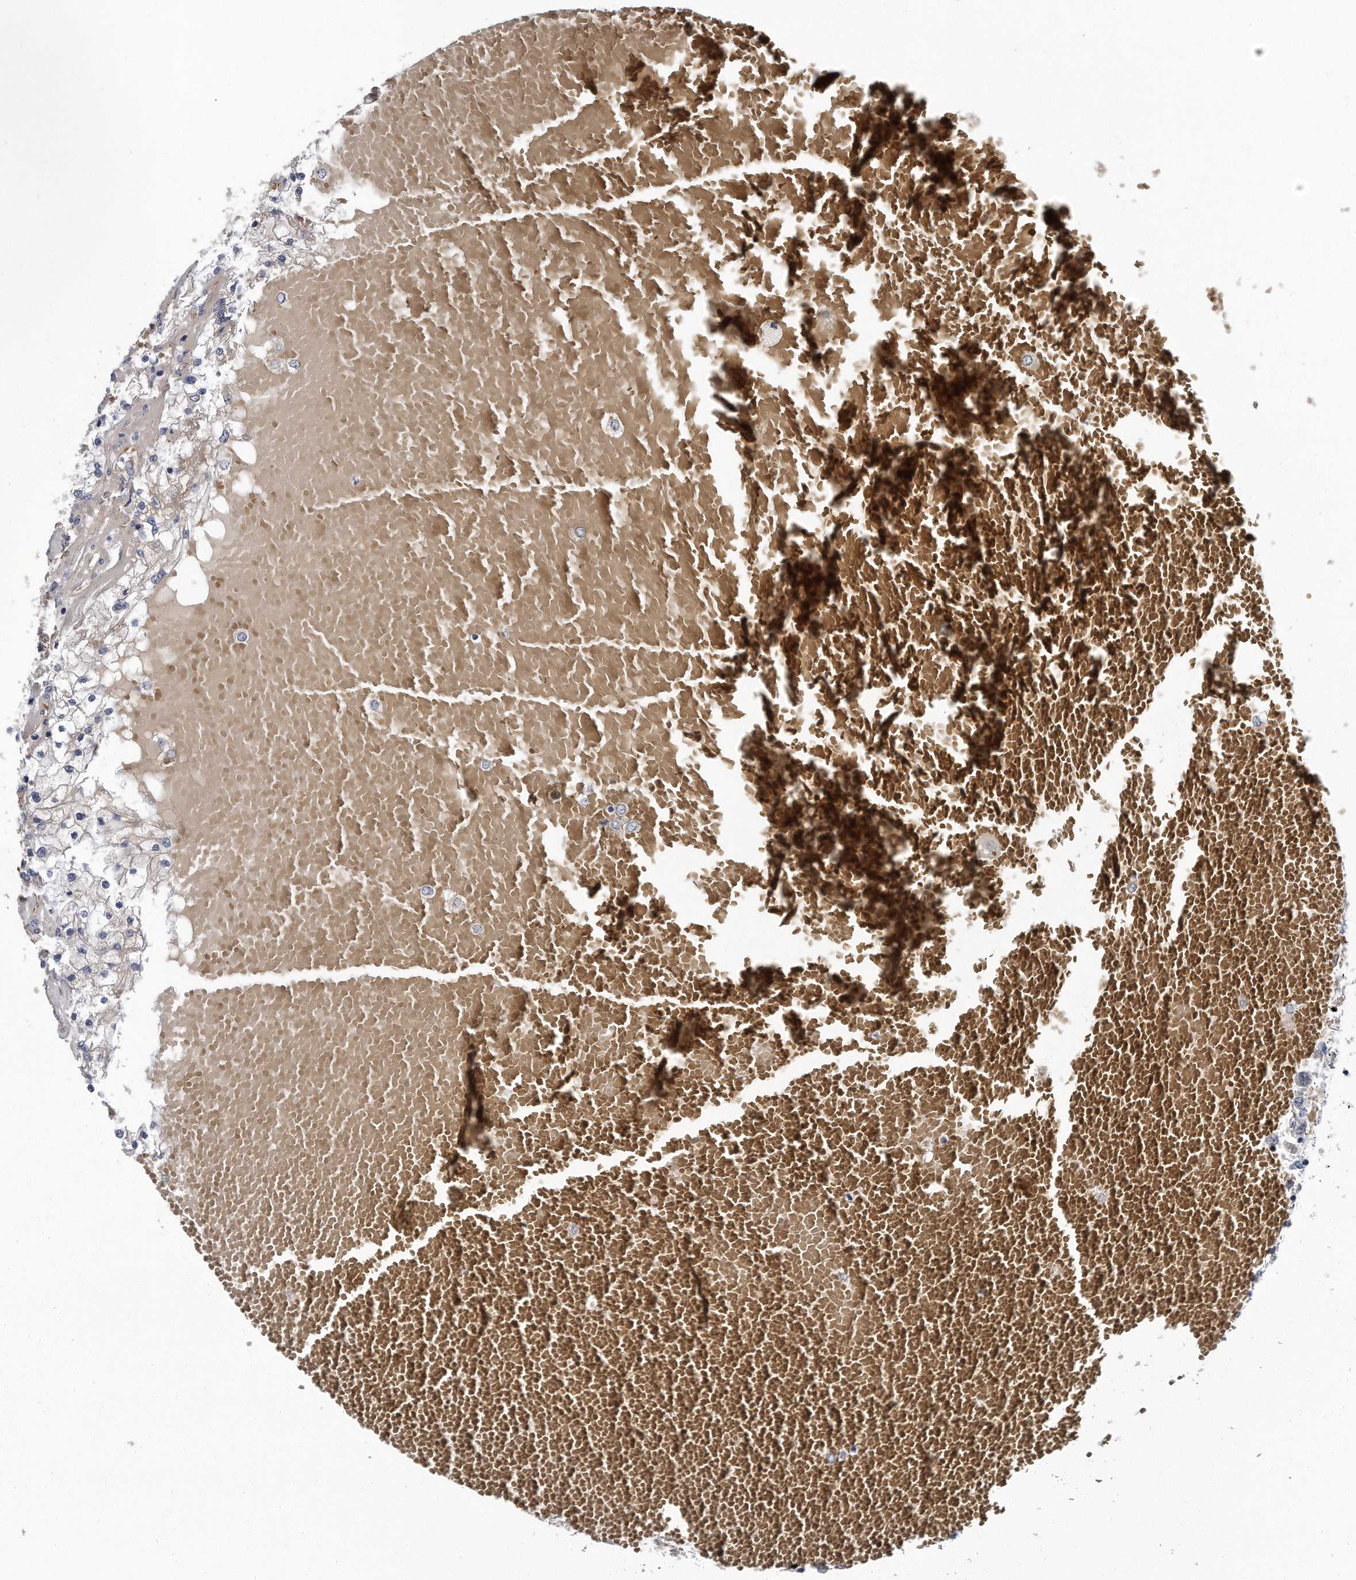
{"staining": {"intensity": "negative", "quantity": "none", "location": "none"}, "tissue": "renal cancer", "cell_type": "Tumor cells", "image_type": "cancer", "snomed": [{"axis": "morphology", "description": "Normal tissue, NOS"}, {"axis": "morphology", "description": "Adenocarcinoma, NOS"}, {"axis": "topography", "description": "Kidney"}], "caption": "IHC micrograph of neoplastic tissue: human adenocarcinoma (renal) stained with DAB displays no significant protein expression in tumor cells.", "gene": "GPC1", "patient": {"sex": "male", "age": 68}}